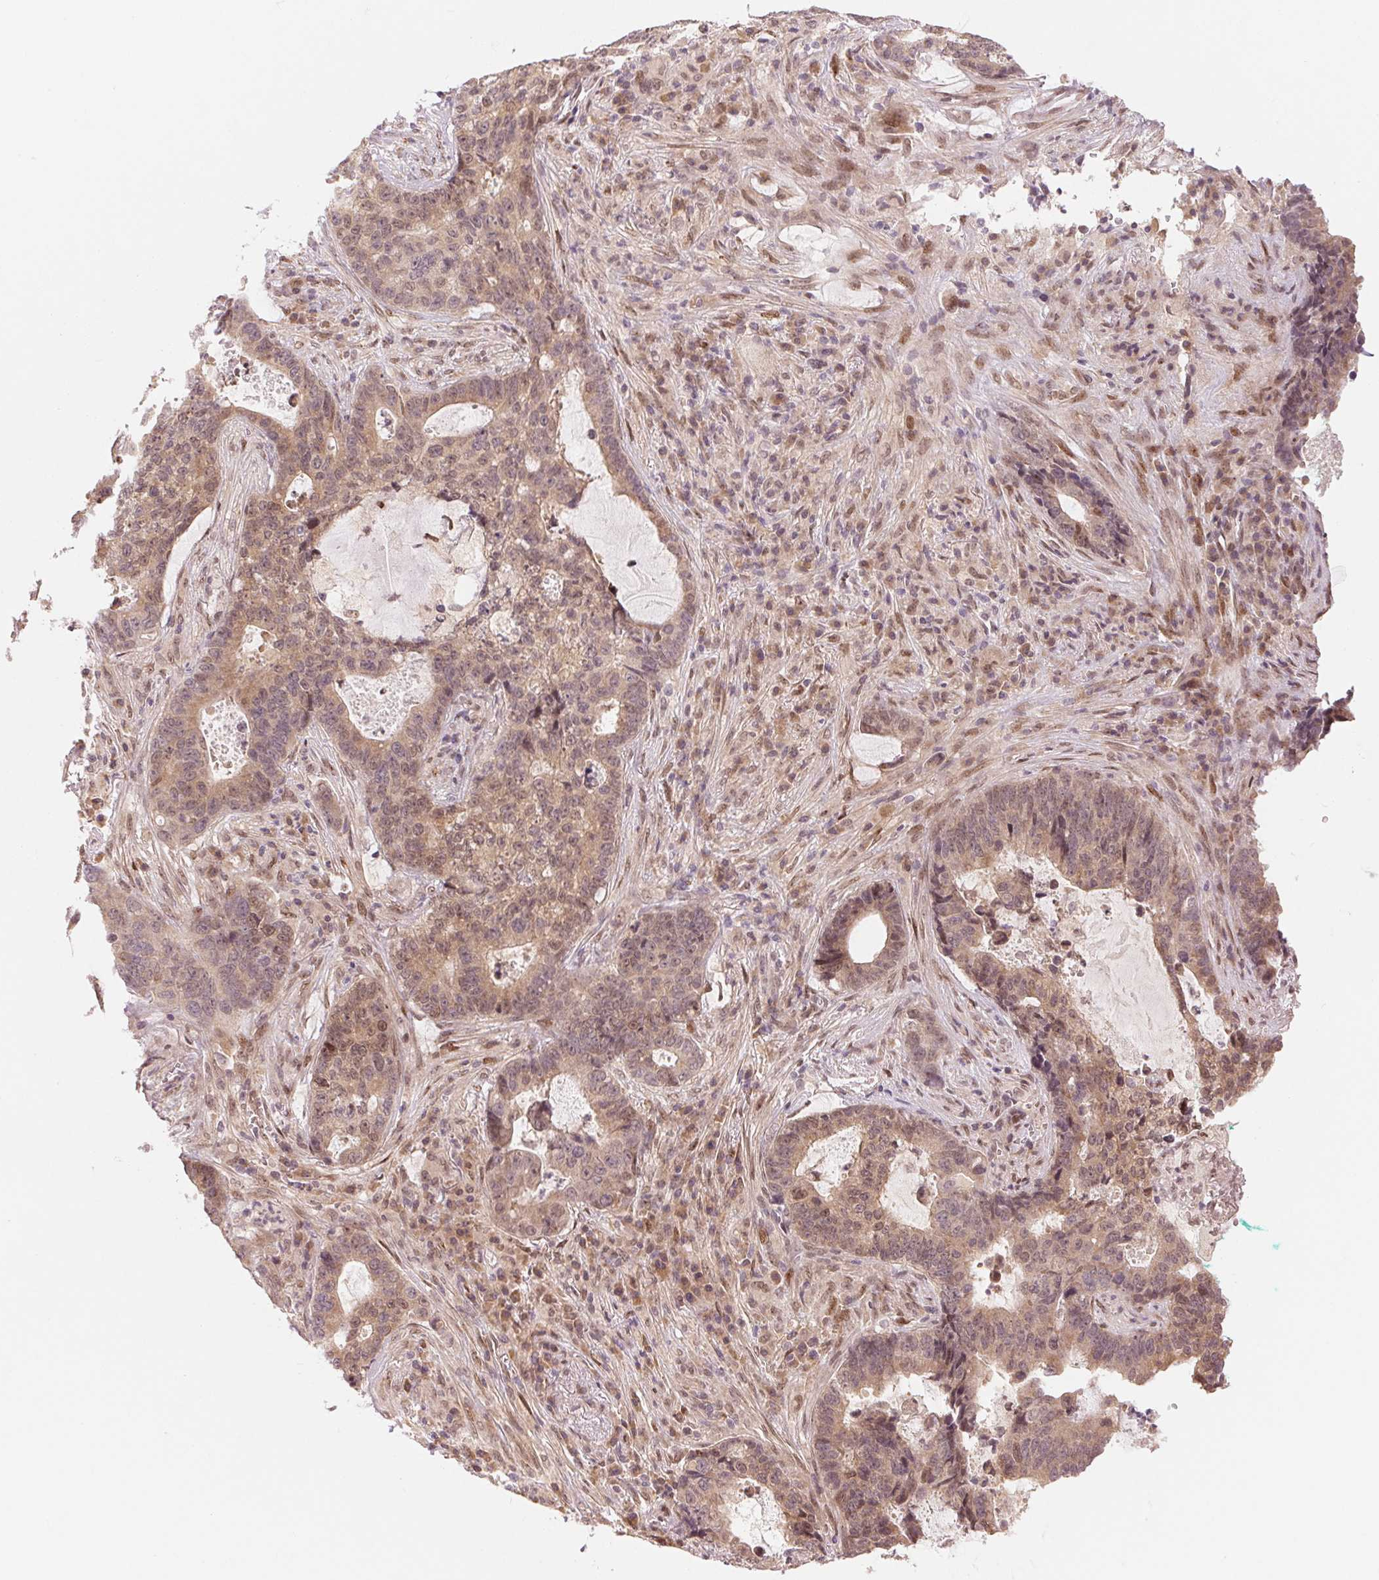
{"staining": {"intensity": "weak", "quantity": ">75%", "location": "cytoplasmic/membranous,nuclear"}, "tissue": "lung cancer", "cell_type": "Tumor cells", "image_type": "cancer", "snomed": [{"axis": "morphology", "description": "Aneuploidy"}, {"axis": "morphology", "description": "Adenocarcinoma, NOS"}, {"axis": "morphology", "description": "Adenocarcinoma primary or metastatic"}, {"axis": "topography", "description": "Lung"}], "caption": "Lung cancer stained with IHC exhibits weak cytoplasmic/membranous and nuclear expression in about >75% of tumor cells.", "gene": "ERI3", "patient": {"sex": "female", "age": 75}}